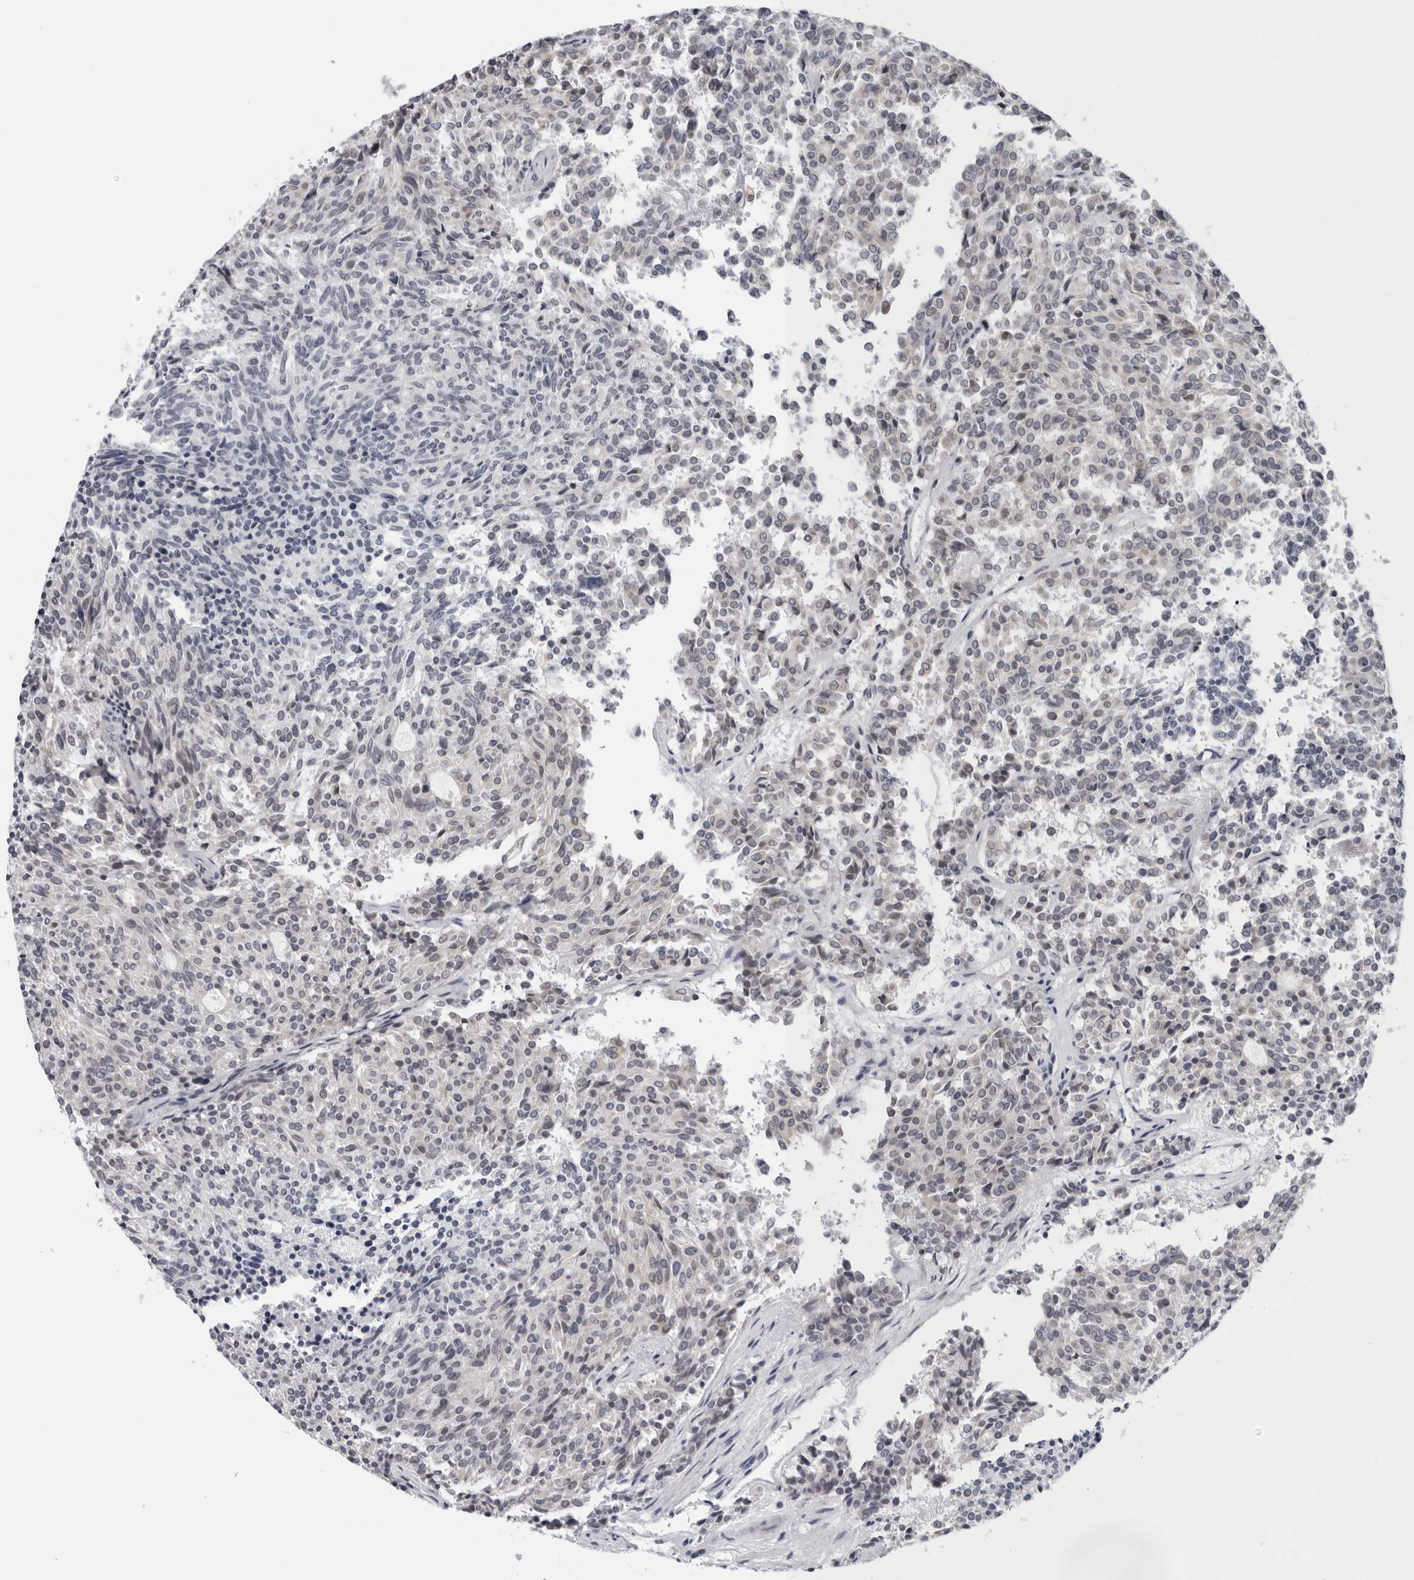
{"staining": {"intensity": "negative", "quantity": "none", "location": "none"}, "tissue": "carcinoid", "cell_type": "Tumor cells", "image_type": "cancer", "snomed": [{"axis": "morphology", "description": "Carcinoid, malignant, NOS"}, {"axis": "topography", "description": "Pancreas"}], "caption": "High magnification brightfield microscopy of carcinoid stained with DAB (brown) and counterstained with hematoxylin (blue): tumor cells show no significant expression.", "gene": "CPT2", "patient": {"sex": "female", "age": 54}}